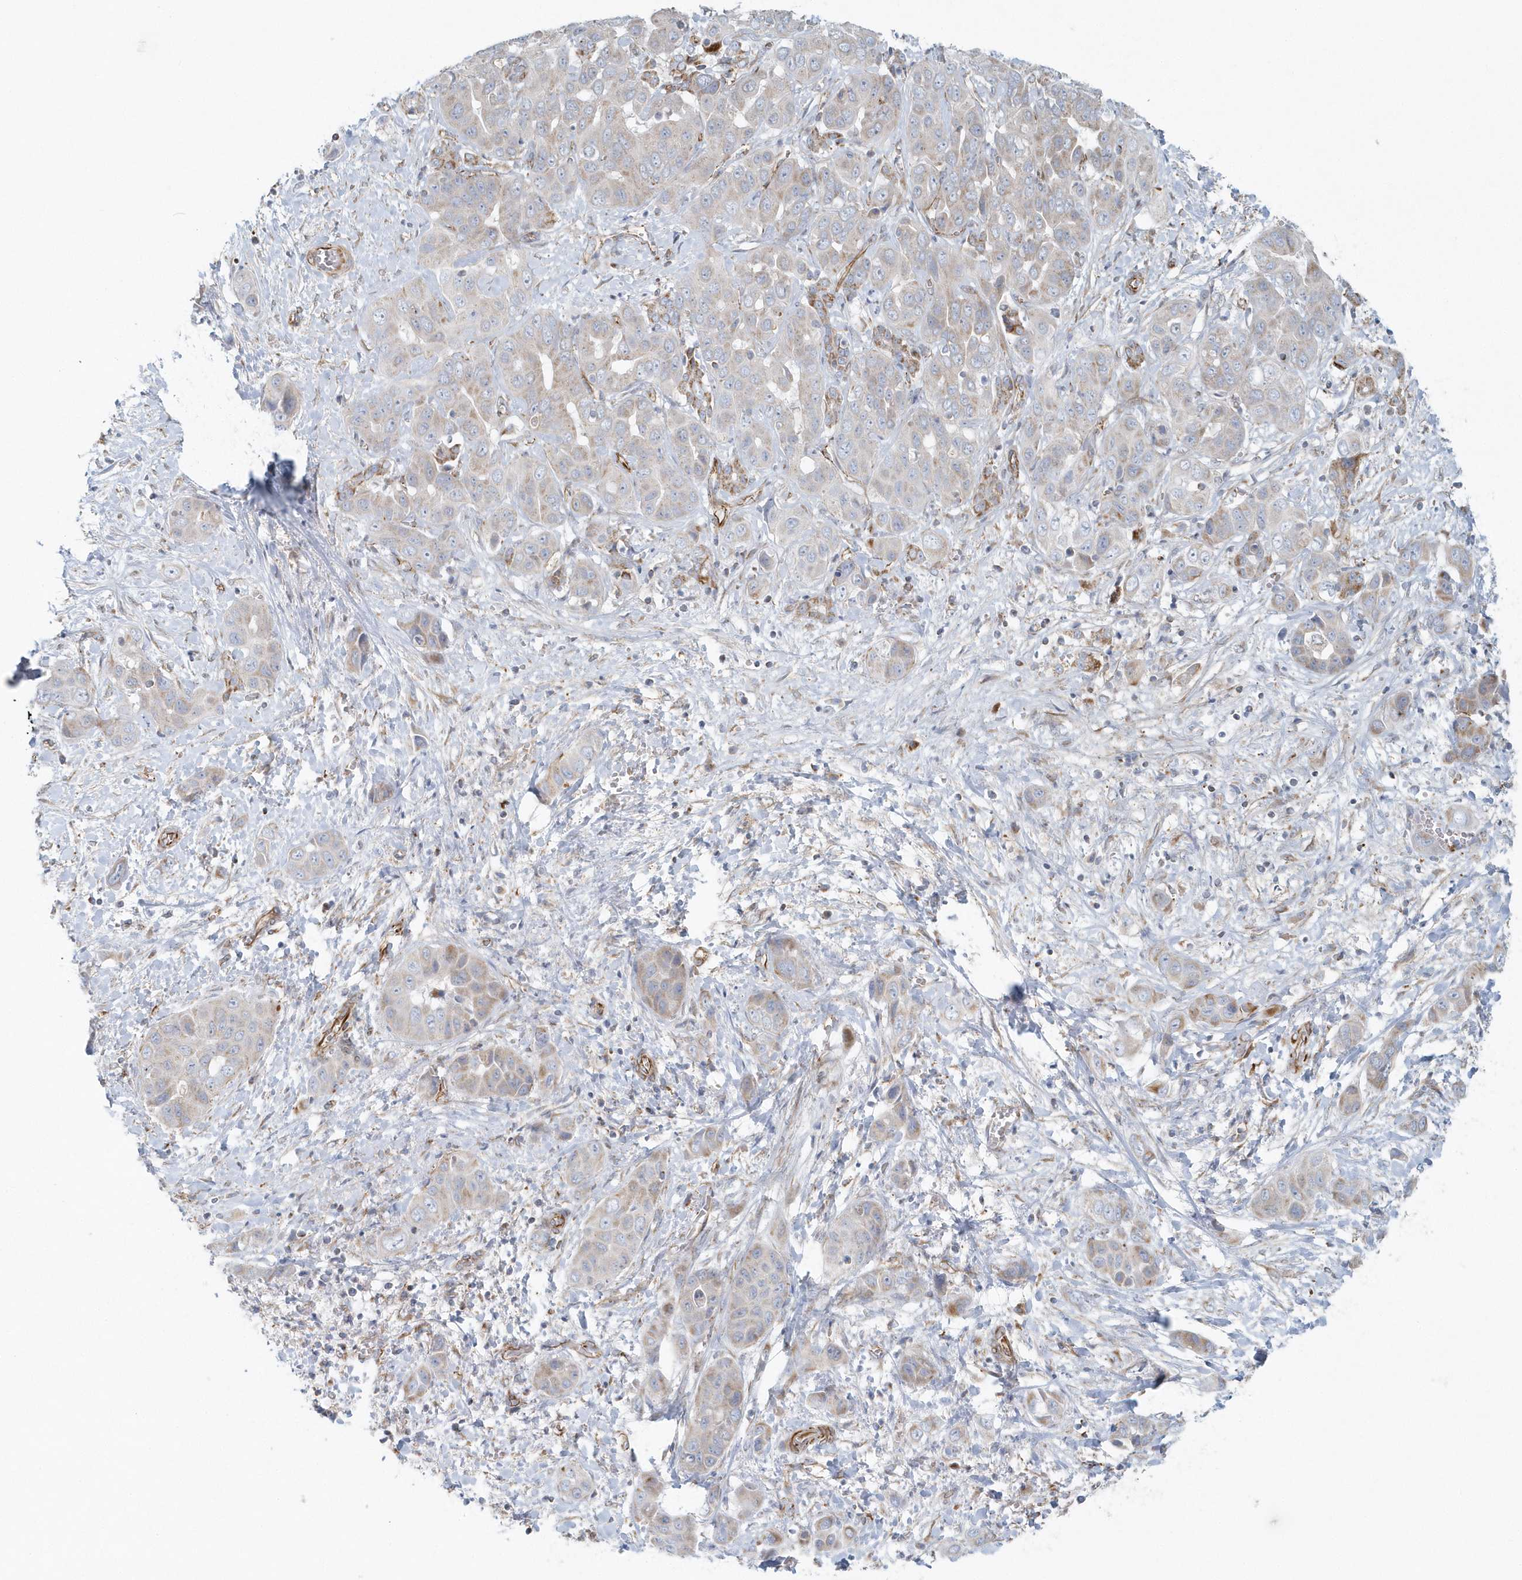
{"staining": {"intensity": "weak", "quantity": "<25%", "location": "cytoplasmic/membranous"}, "tissue": "liver cancer", "cell_type": "Tumor cells", "image_type": "cancer", "snomed": [{"axis": "morphology", "description": "Cholangiocarcinoma"}, {"axis": "topography", "description": "Liver"}], "caption": "An immunohistochemistry photomicrograph of liver cancer is shown. There is no staining in tumor cells of liver cancer.", "gene": "GPR152", "patient": {"sex": "female", "age": 52}}